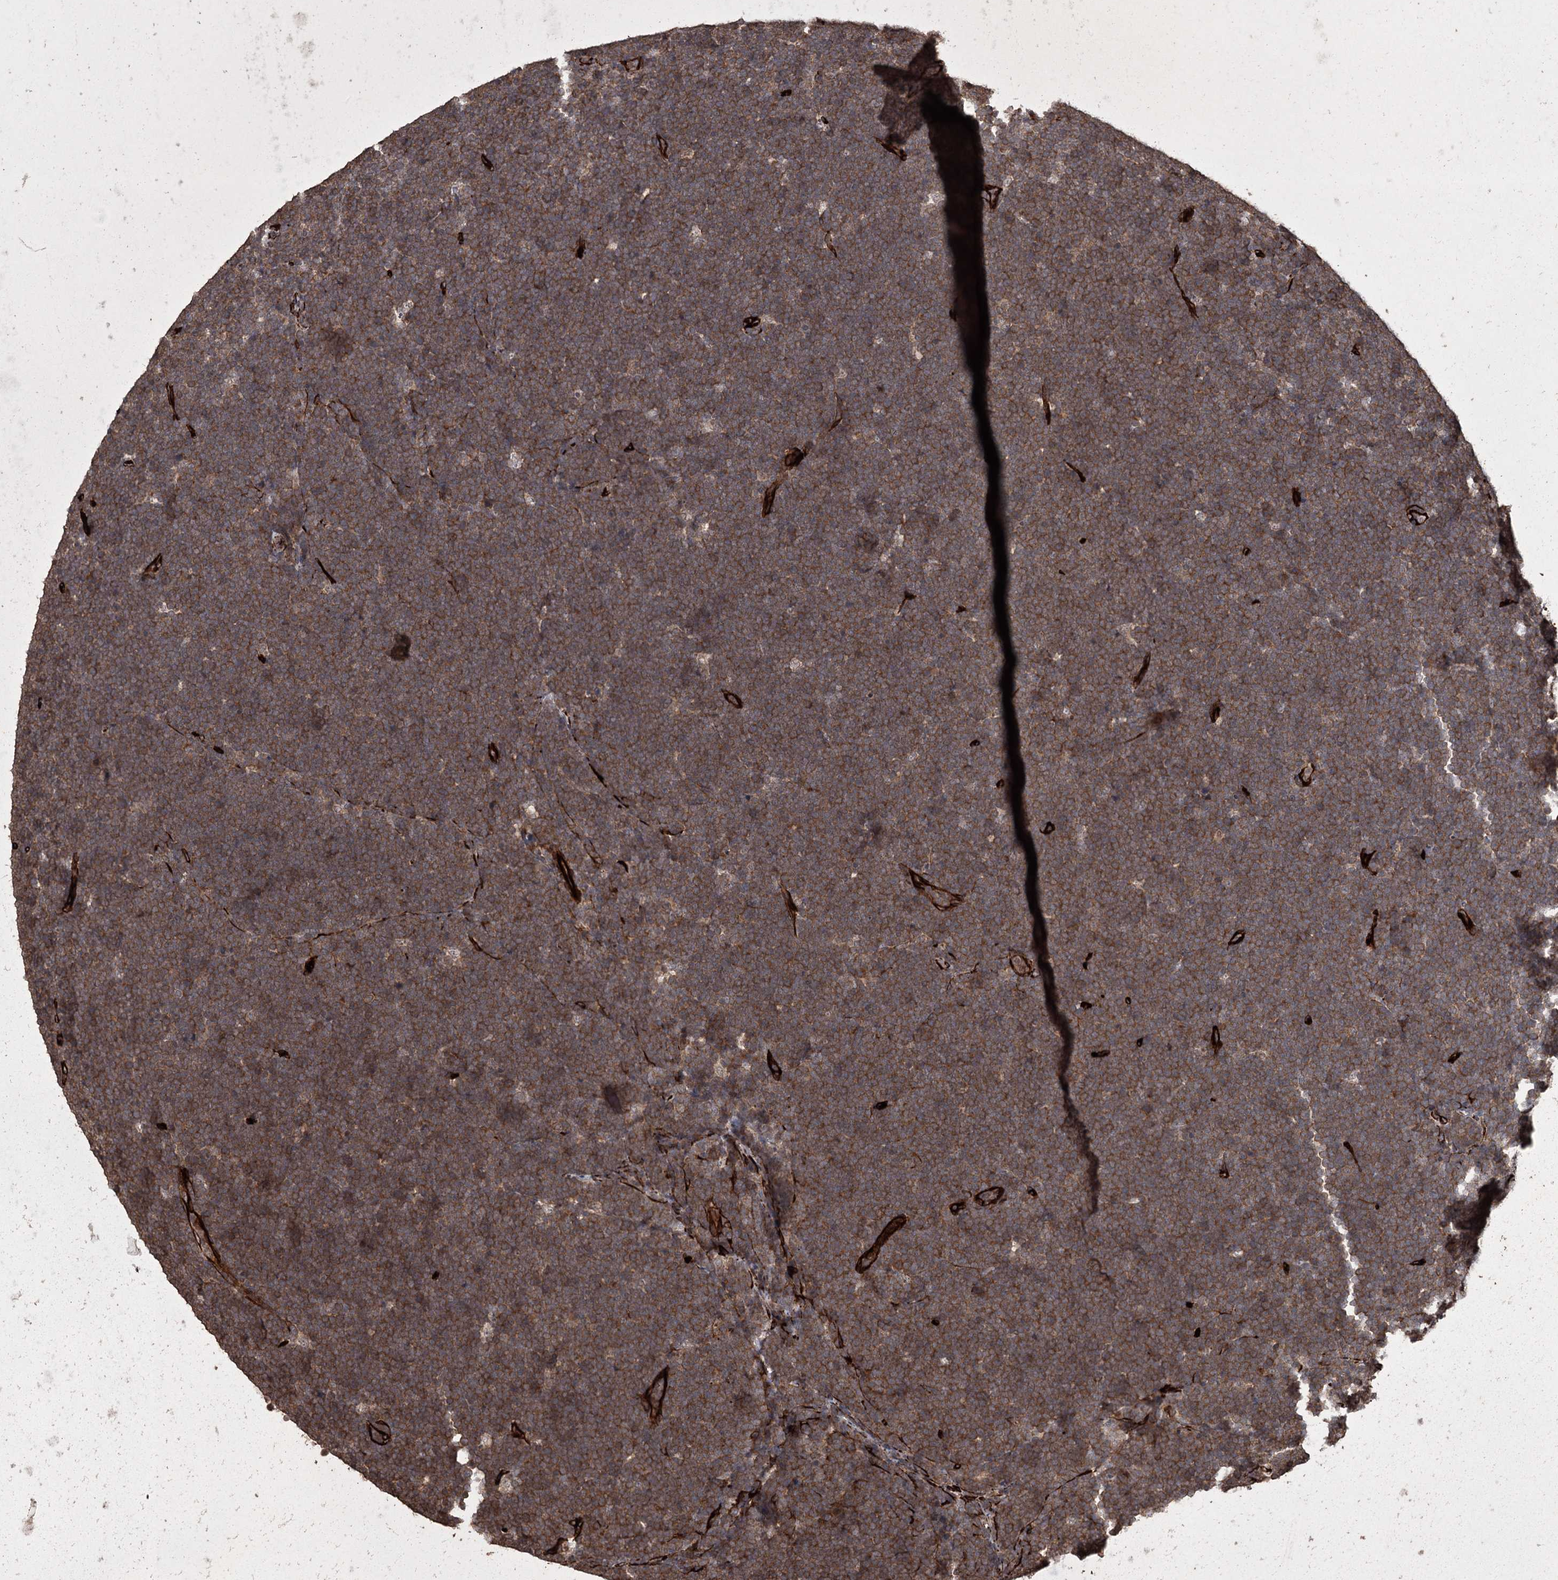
{"staining": {"intensity": "moderate", "quantity": ">75%", "location": "cytoplasmic/membranous"}, "tissue": "lymphoma", "cell_type": "Tumor cells", "image_type": "cancer", "snomed": [{"axis": "morphology", "description": "Malignant lymphoma, non-Hodgkin's type, High grade"}, {"axis": "topography", "description": "Lymph node"}], "caption": "Immunohistochemistry (IHC) (DAB (3,3'-diaminobenzidine)) staining of malignant lymphoma, non-Hodgkin's type (high-grade) reveals moderate cytoplasmic/membranous protein staining in about >75% of tumor cells. Ihc stains the protein in brown and the nuclei are stained blue.", "gene": "RPAP3", "patient": {"sex": "male", "age": 13}}